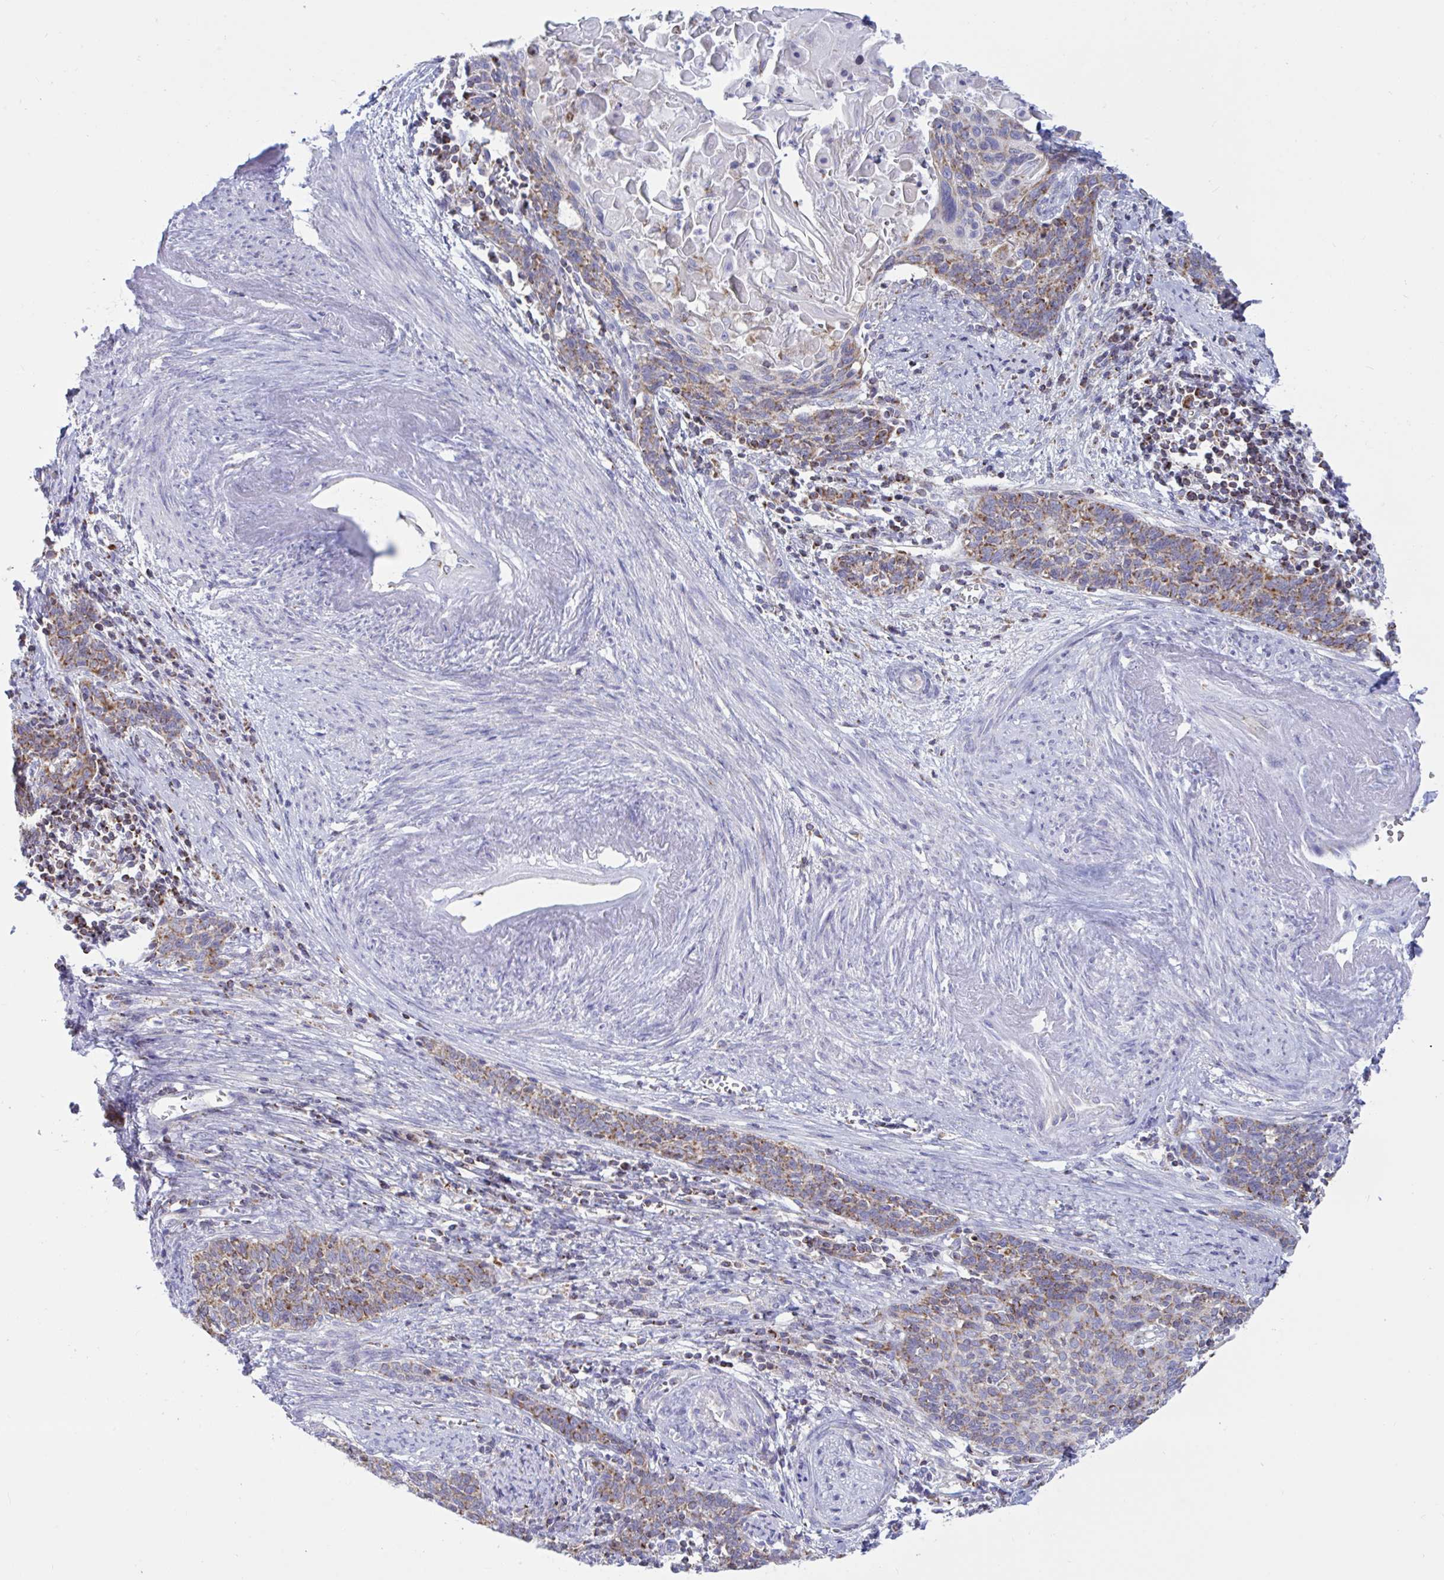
{"staining": {"intensity": "moderate", "quantity": "25%-75%", "location": "cytoplasmic/membranous"}, "tissue": "cervical cancer", "cell_type": "Tumor cells", "image_type": "cancer", "snomed": [{"axis": "morphology", "description": "Squamous cell carcinoma, NOS"}, {"axis": "topography", "description": "Cervix"}], "caption": "Protein positivity by IHC demonstrates moderate cytoplasmic/membranous staining in about 25%-75% of tumor cells in cervical cancer (squamous cell carcinoma).", "gene": "HSPE1", "patient": {"sex": "female", "age": 39}}